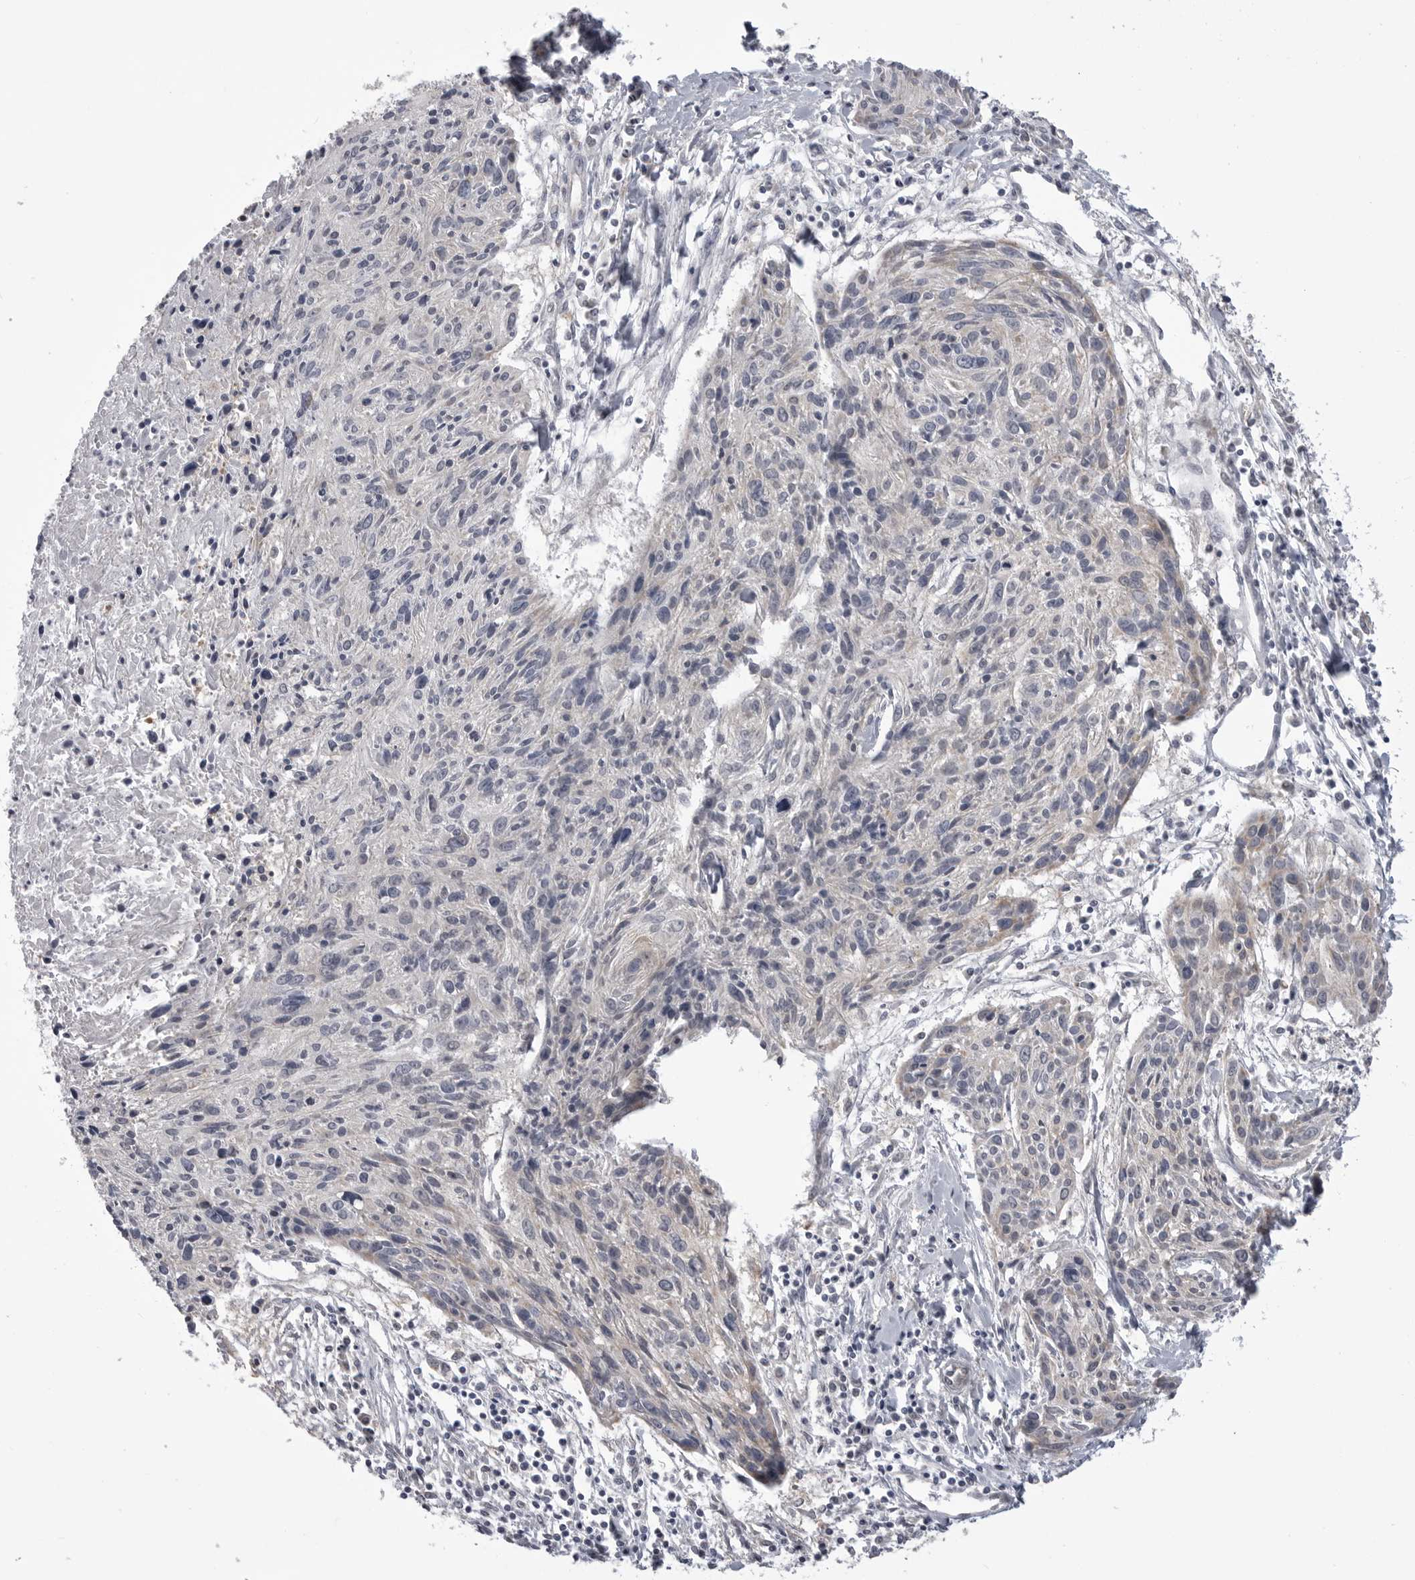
{"staining": {"intensity": "negative", "quantity": "none", "location": "none"}, "tissue": "cervical cancer", "cell_type": "Tumor cells", "image_type": "cancer", "snomed": [{"axis": "morphology", "description": "Squamous cell carcinoma, NOS"}, {"axis": "topography", "description": "Cervix"}], "caption": "Immunohistochemistry (IHC) of human cervical squamous cell carcinoma shows no expression in tumor cells. (Brightfield microscopy of DAB (3,3'-diaminobenzidine) immunohistochemistry (IHC) at high magnification).", "gene": "FH", "patient": {"sex": "female", "age": 51}}